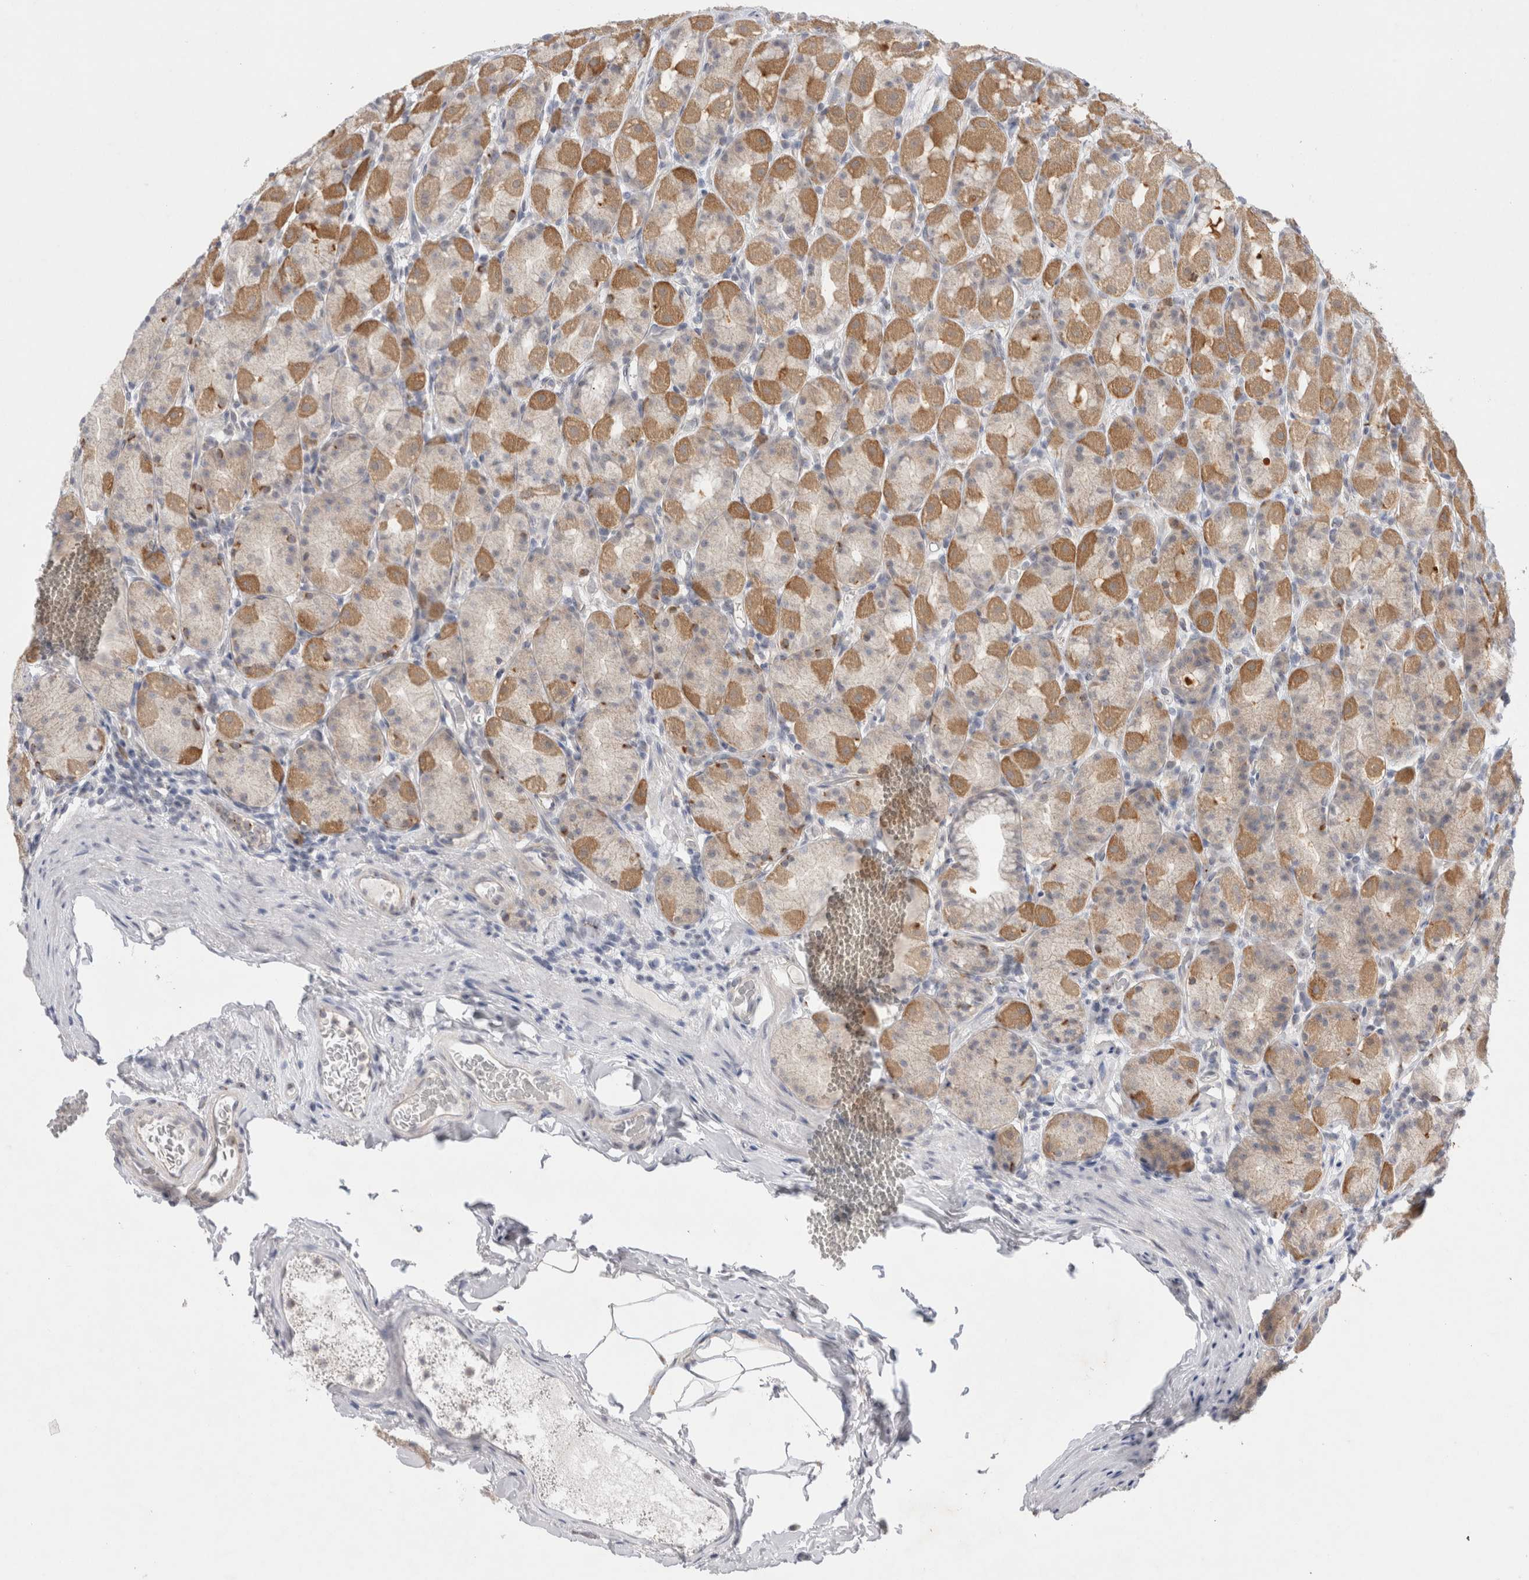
{"staining": {"intensity": "moderate", "quantity": ">75%", "location": "cytoplasmic/membranous"}, "tissue": "stomach", "cell_type": "Glandular cells", "image_type": "normal", "snomed": [{"axis": "morphology", "description": "Normal tissue, NOS"}, {"axis": "topography", "description": "Stomach, upper"}], "caption": "Stomach stained for a protein (brown) shows moderate cytoplasmic/membranous positive expression in approximately >75% of glandular cells.", "gene": "BICD2", "patient": {"sex": "male", "age": 68}}